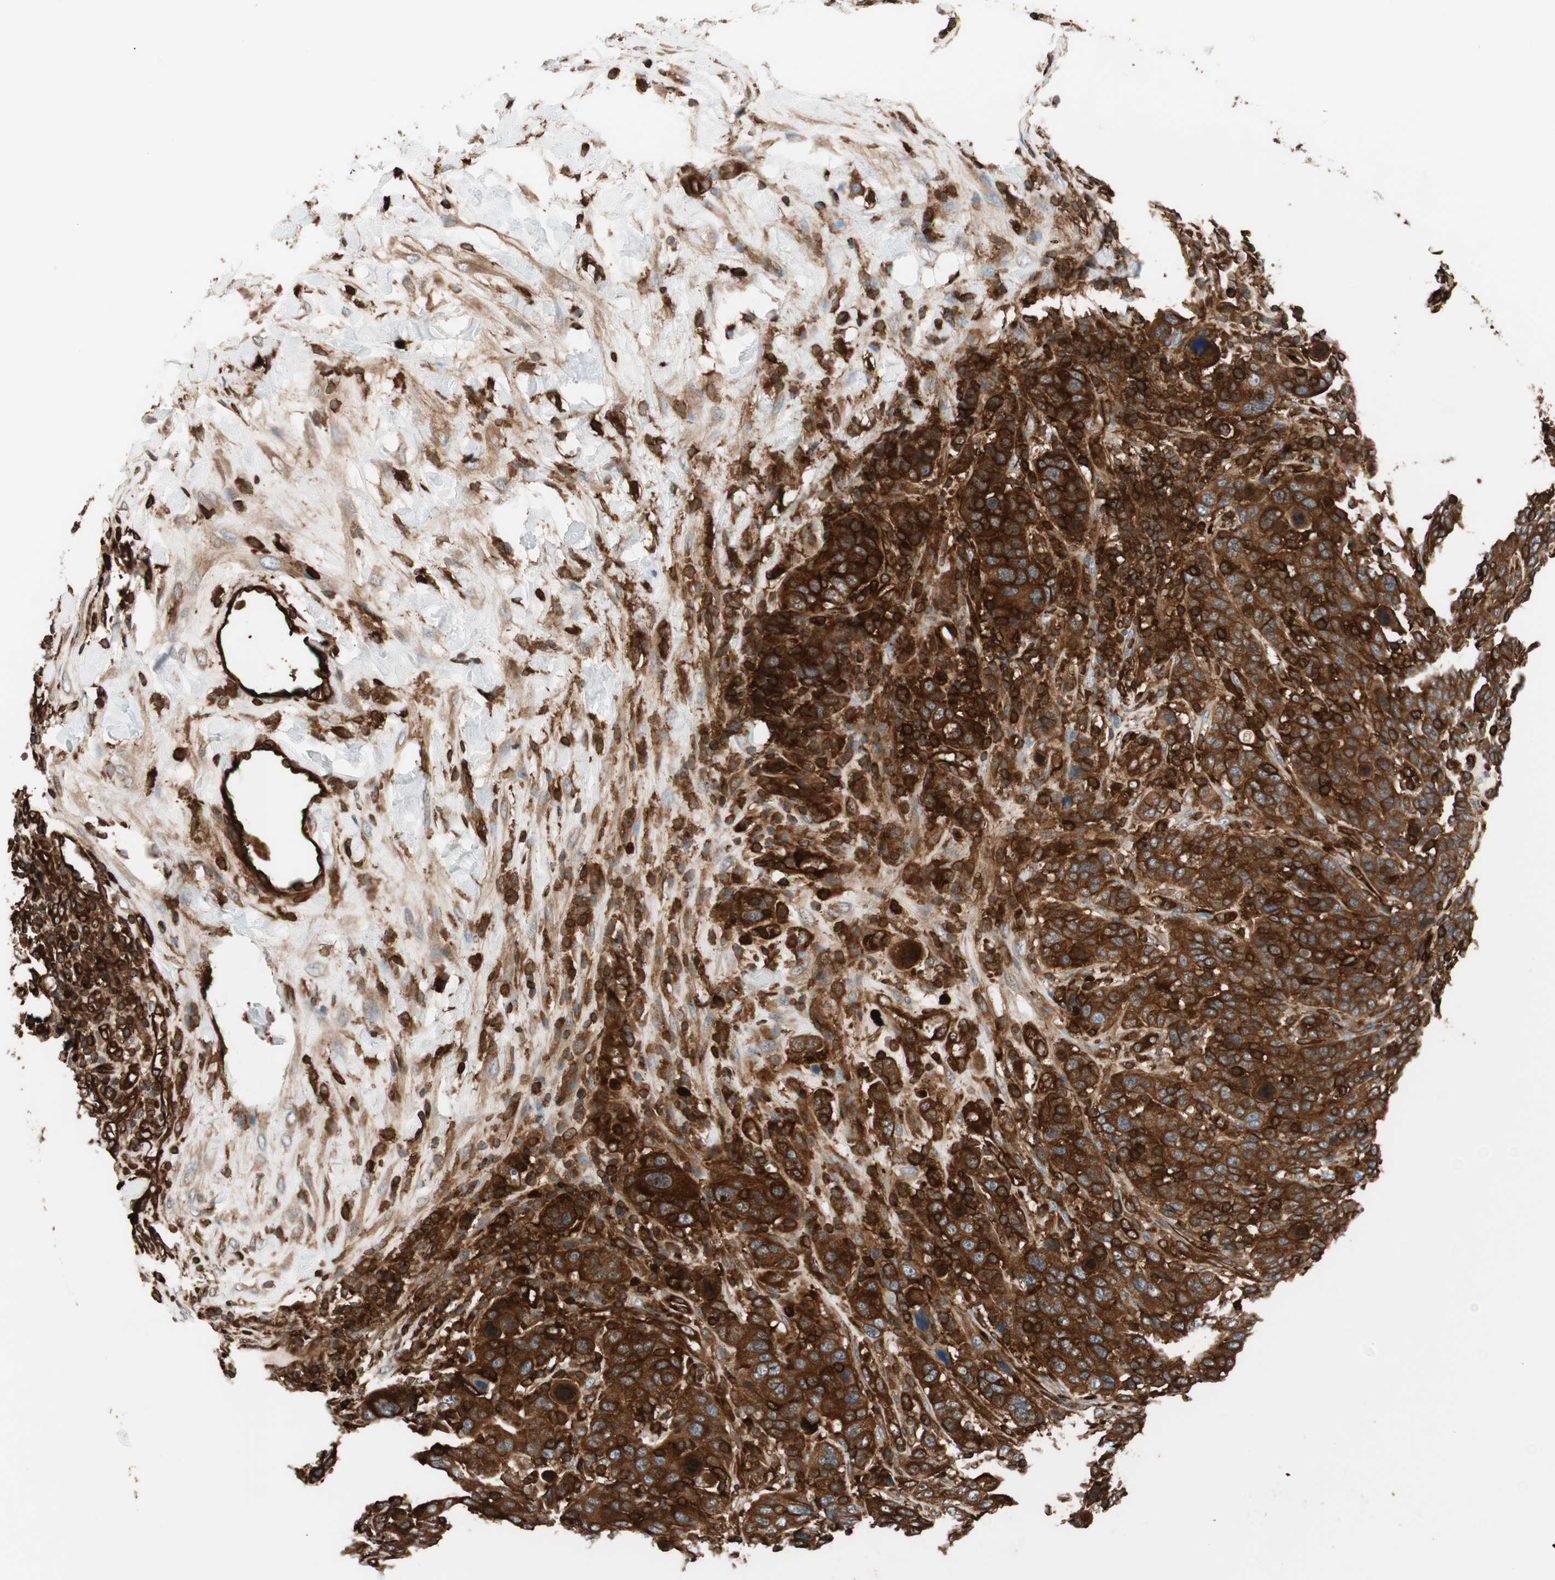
{"staining": {"intensity": "strong", "quantity": ">75%", "location": "cytoplasmic/membranous"}, "tissue": "breast cancer", "cell_type": "Tumor cells", "image_type": "cancer", "snomed": [{"axis": "morphology", "description": "Duct carcinoma"}, {"axis": "topography", "description": "Breast"}], "caption": "A high-resolution micrograph shows IHC staining of intraductal carcinoma (breast), which displays strong cytoplasmic/membranous positivity in approximately >75% of tumor cells. Using DAB (brown) and hematoxylin (blue) stains, captured at high magnification using brightfield microscopy.", "gene": "VASP", "patient": {"sex": "female", "age": 37}}